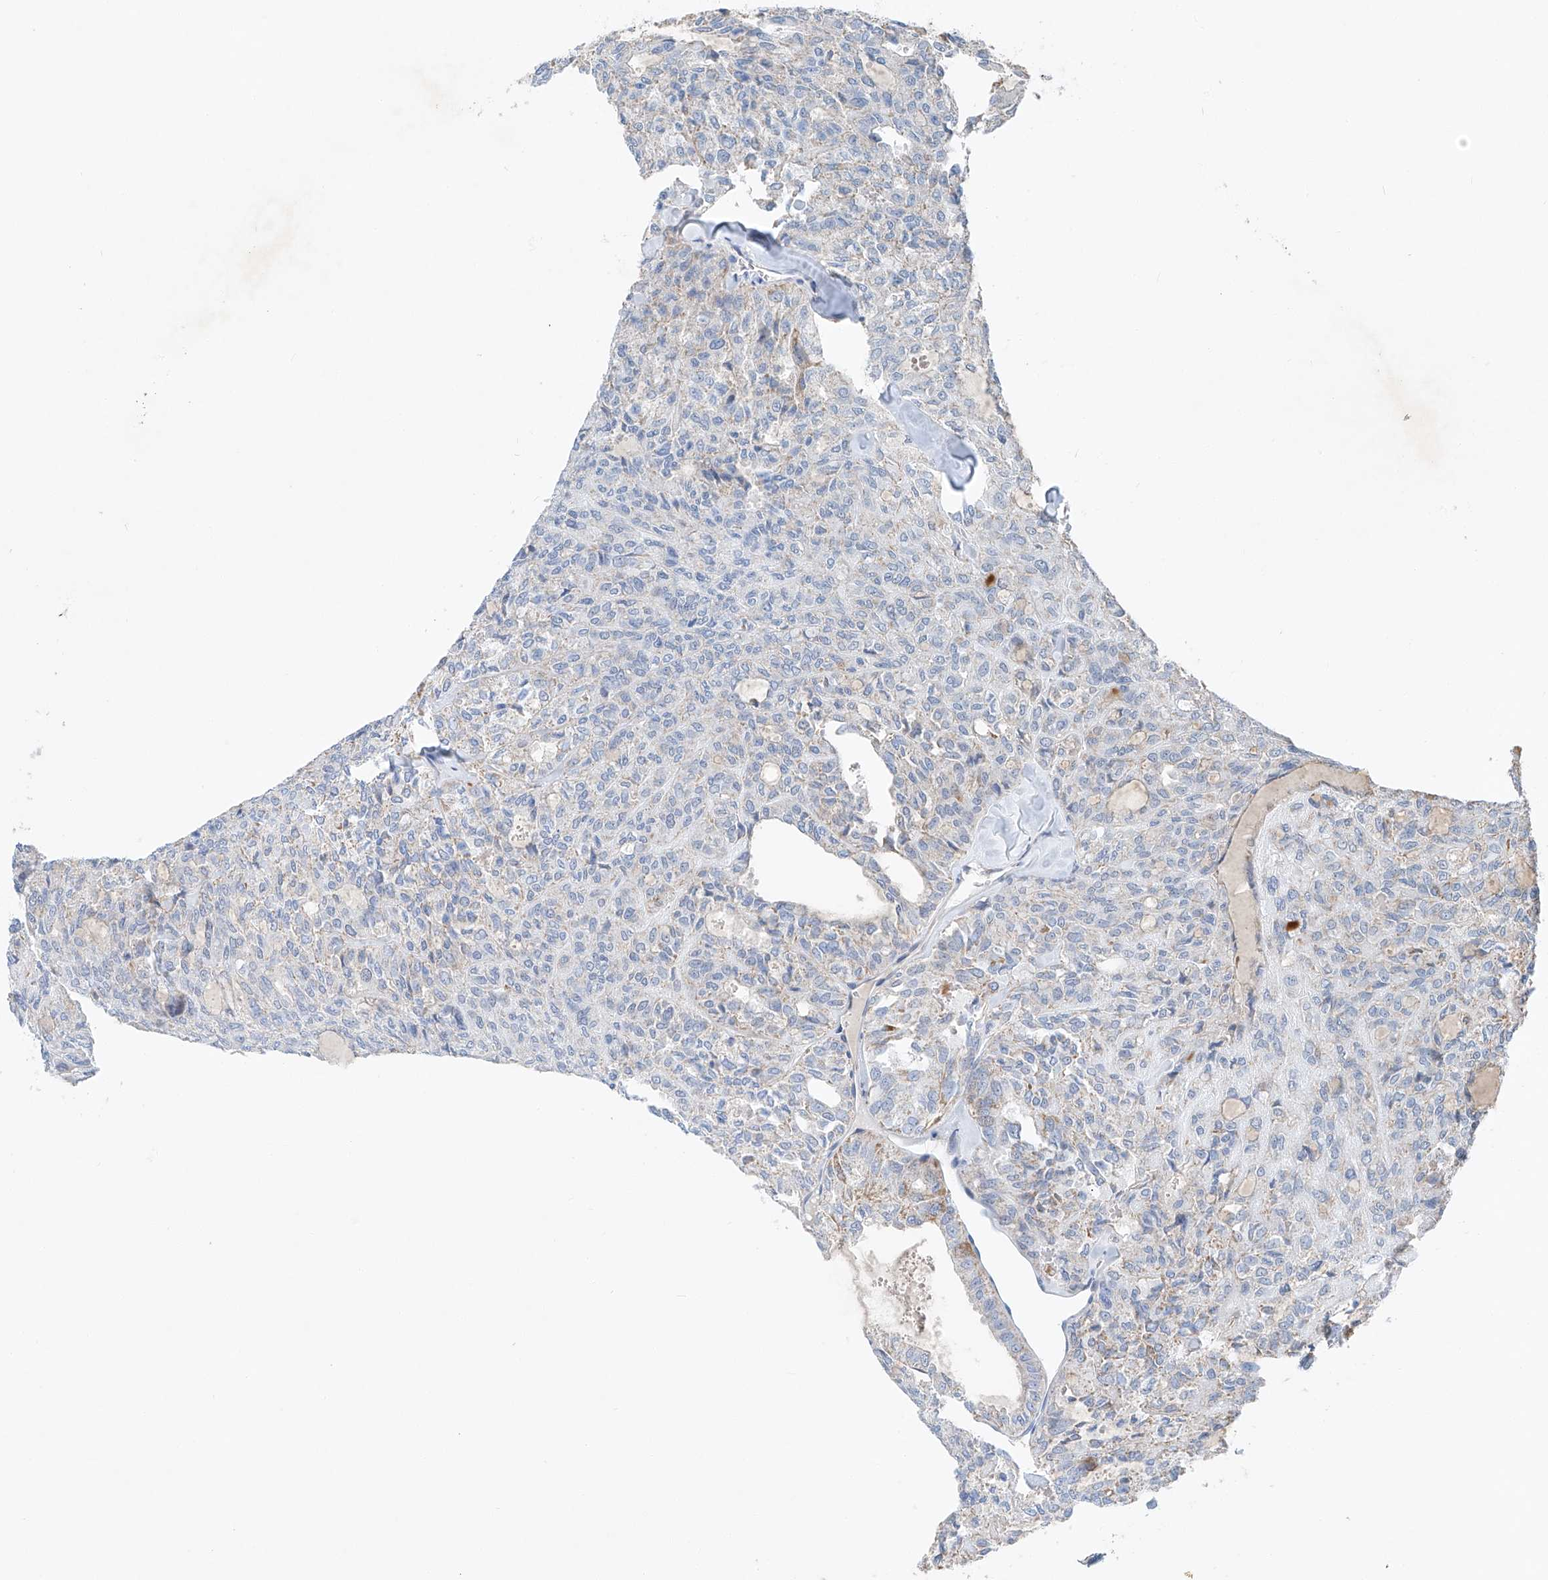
{"staining": {"intensity": "moderate", "quantity": "<25%", "location": "cytoplasmic/membranous"}, "tissue": "thyroid cancer", "cell_type": "Tumor cells", "image_type": "cancer", "snomed": [{"axis": "morphology", "description": "Follicular adenoma carcinoma, NOS"}, {"axis": "topography", "description": "Thyroid gland"}], "caption": "Tumor cells demonstrate low levels of moderate cytoplasmic/membranous staining in about <25% of cells in human thyroid follicular adenoma carcinoma.", "gene": "KLF15", "patient": {"sex": "male", "age": 75}}